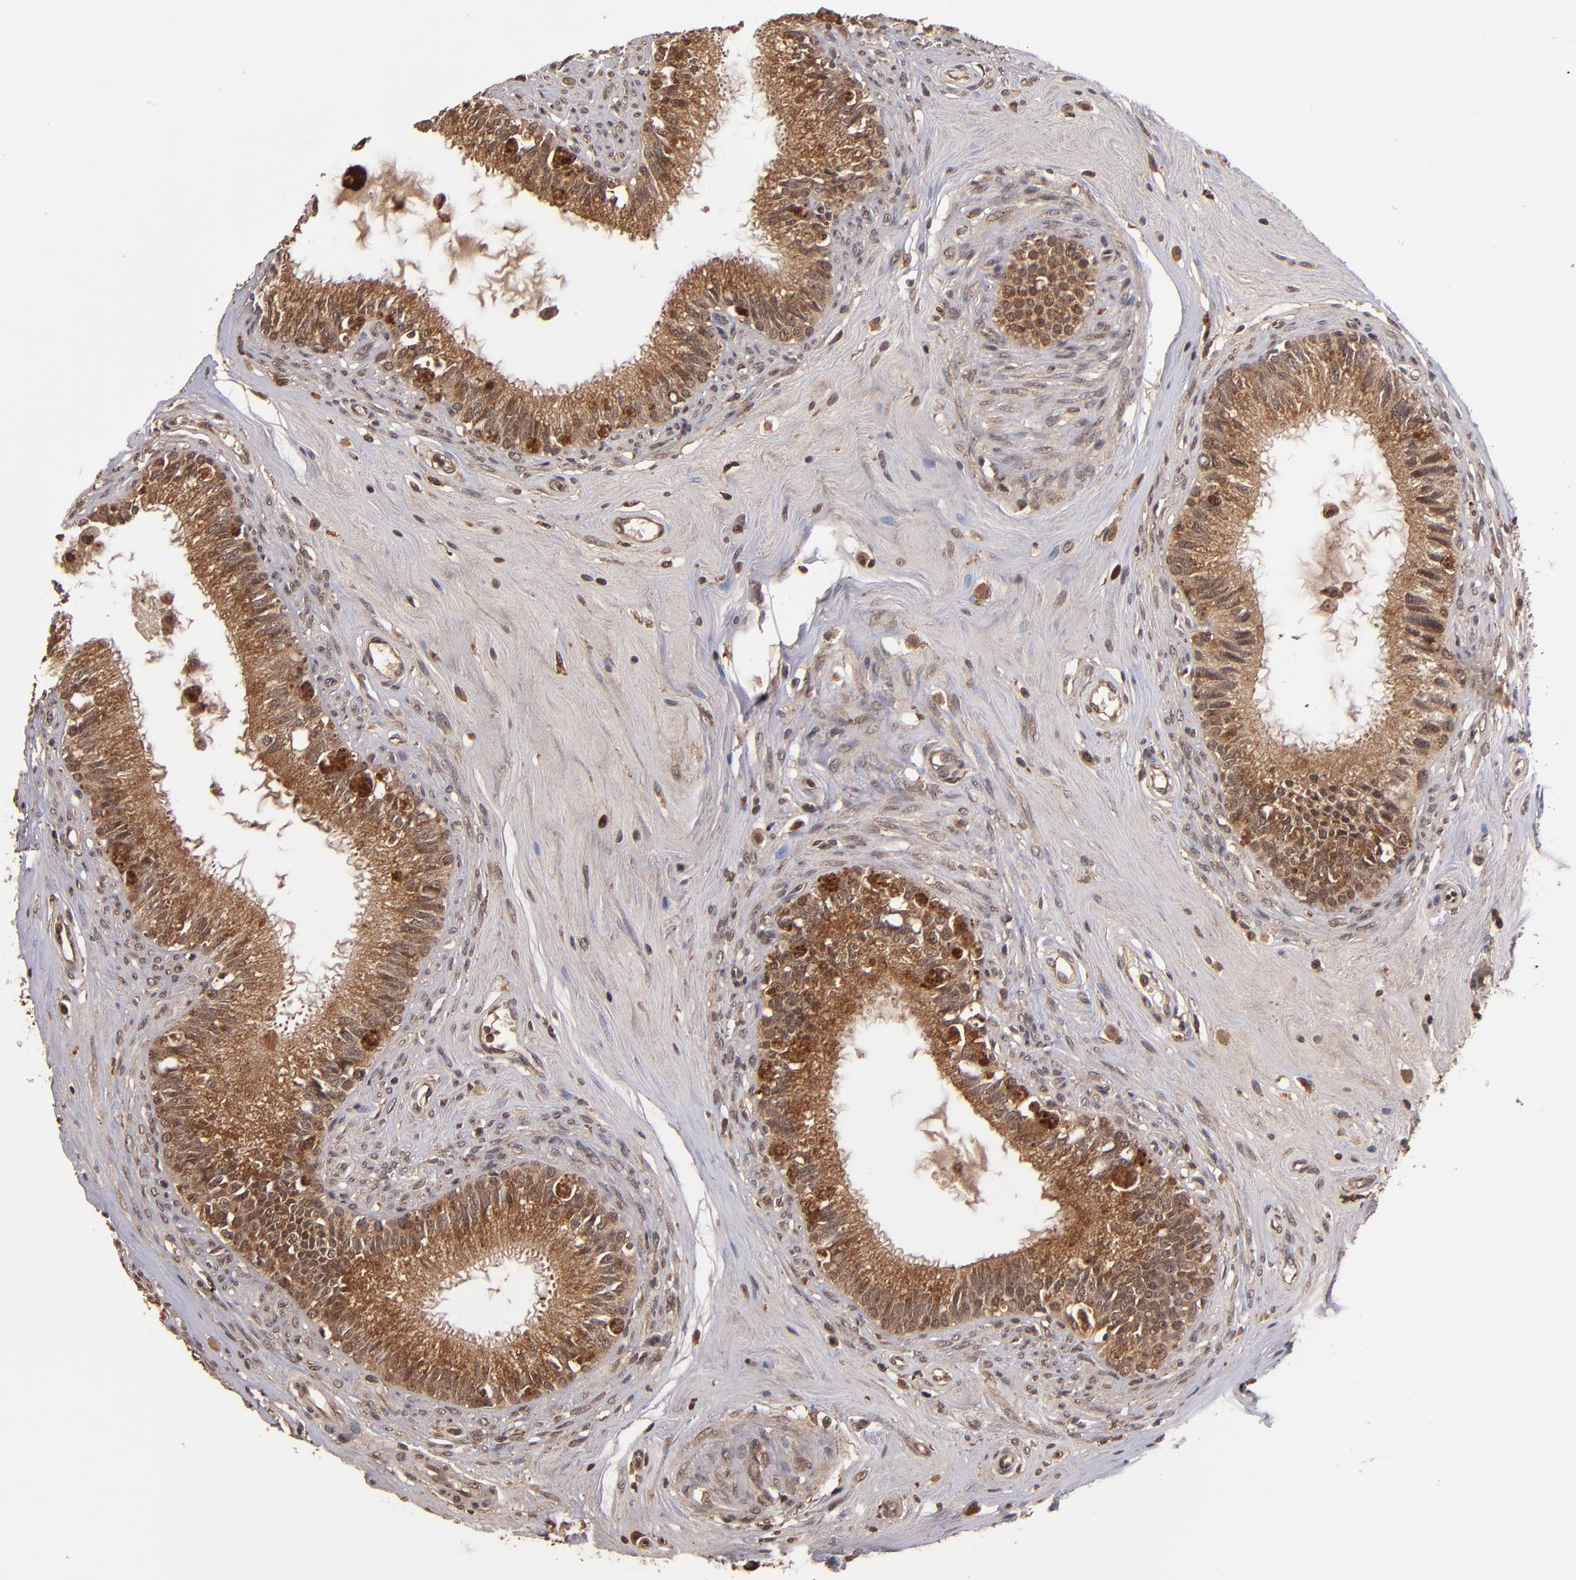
{"staining": {"intensity": "strong", "quantity": ">75%", "location": "cytoplasmic/membranous"}, "tissue": "epididymis", "cell_type": "Glandular cells", "image_type": "normal", "snomed": [{"axis": "morphology", "description": "Normal tissue, NOS"}, {"axis": "morphology", "description": "Inflammation, NOS"}, {"axis": "topography", "description": "Epididymis"}], "caption": "Immunohistochemical staining of benign epididymis shows >75% levels of strong cytoplasmic/membranous protein expression in about >75% of glandular cells.", "gene": "NFE2L2", "patient": {"sex": "male", "age": 84}}